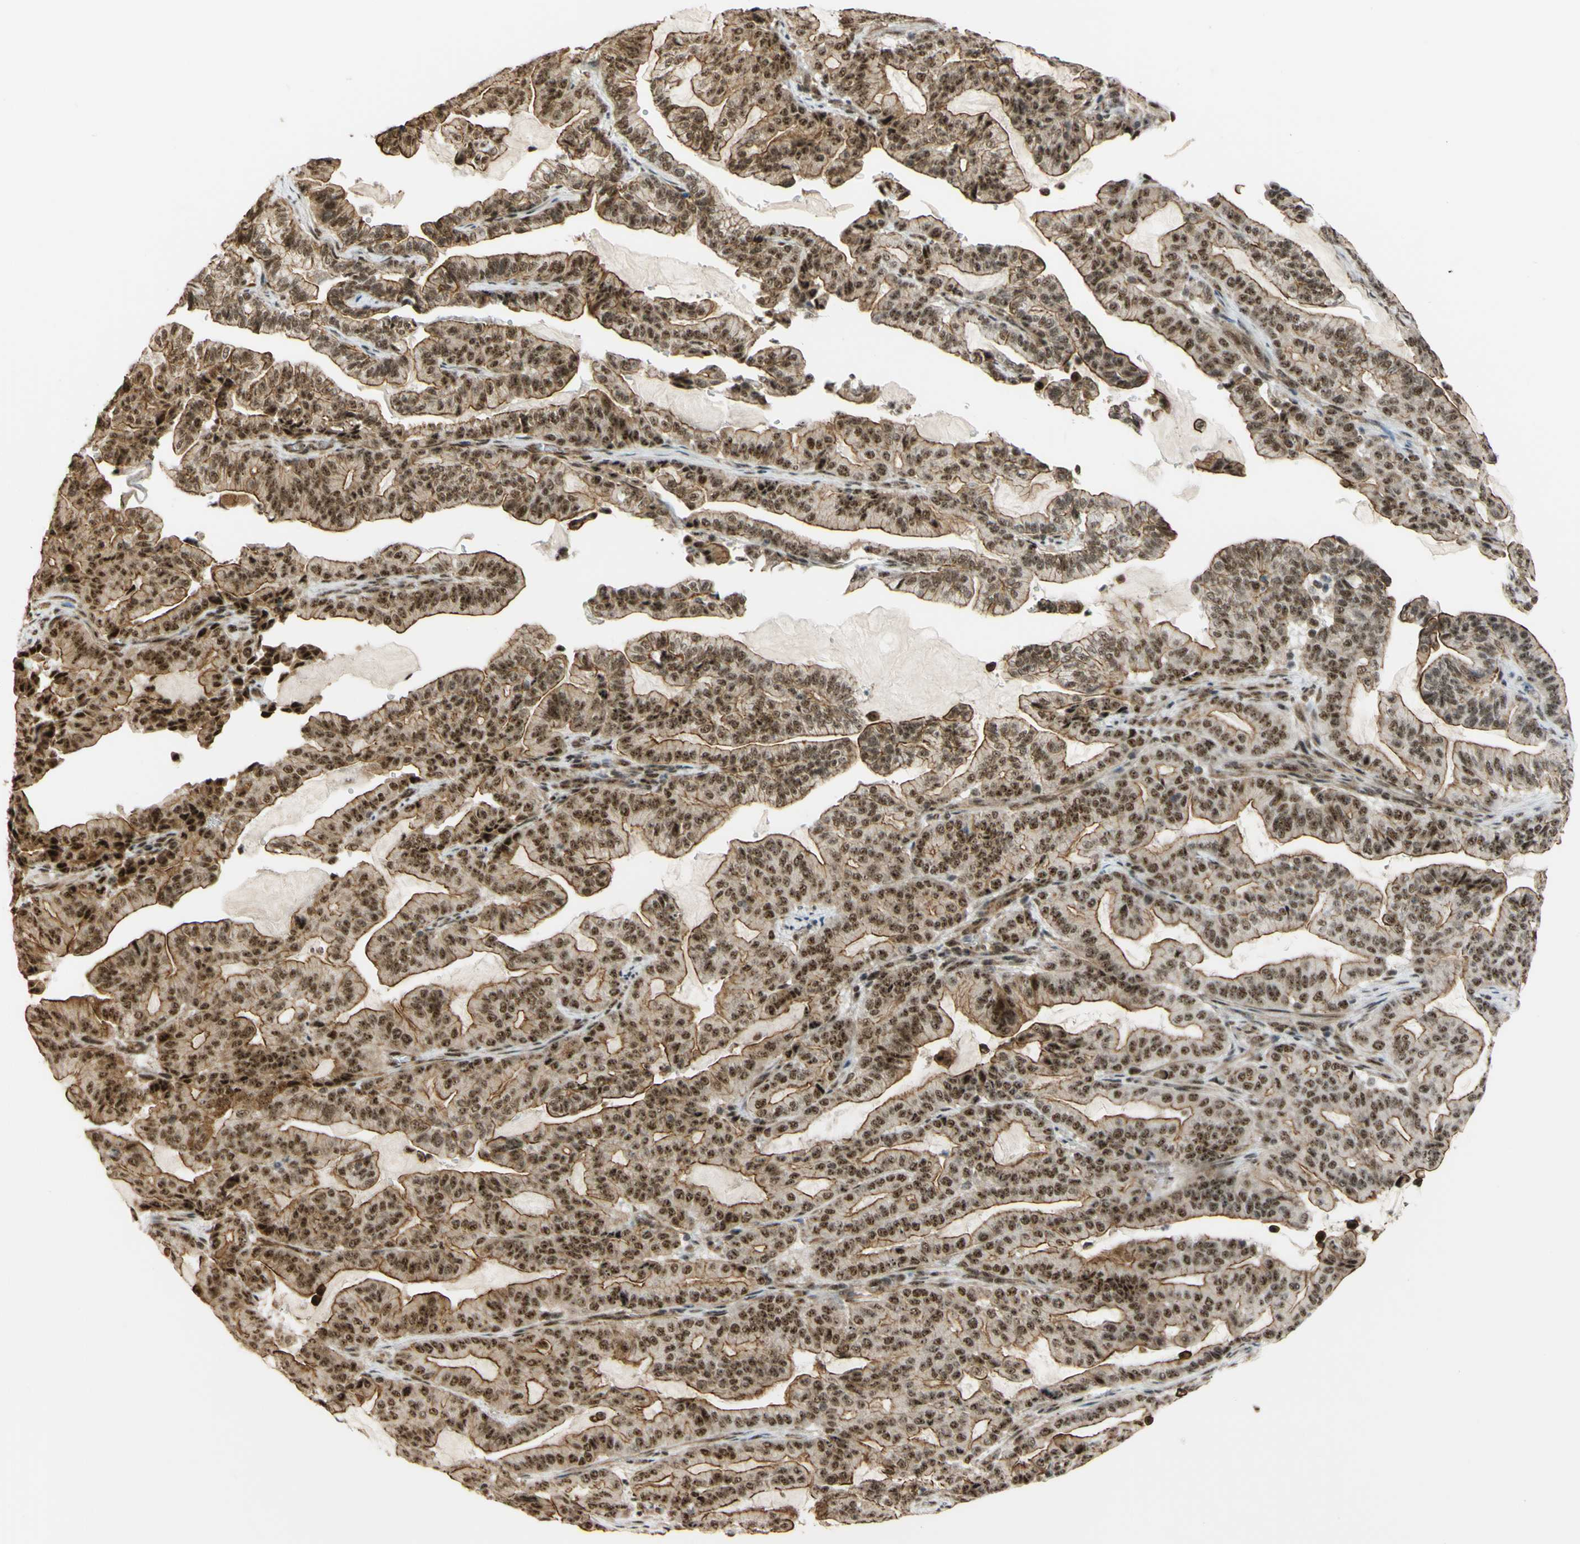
{"staining": {"intensity": "moderate", "quantity": ">75%", "location": "cytoplasmic/membranous,nuclear"}, "tissue": "pancreatic cancer", "cell_type": "Tumor cells", "image_type": "cancer", "snomed": [{"axis": "morphology", "description": "Adenocarcinoma, NOS"}, {"axis": "topography", "description": "Pancreas"}], "caption": "Pancreatic cancer (adenocarcinoma) stained with a brown dye exhibits moderate cytoplasmic/membranous and nuclear positive expression in about >75% of tumor cells.", "gene": "SAP18", "patient": {"sex": "male", "age": 63}}